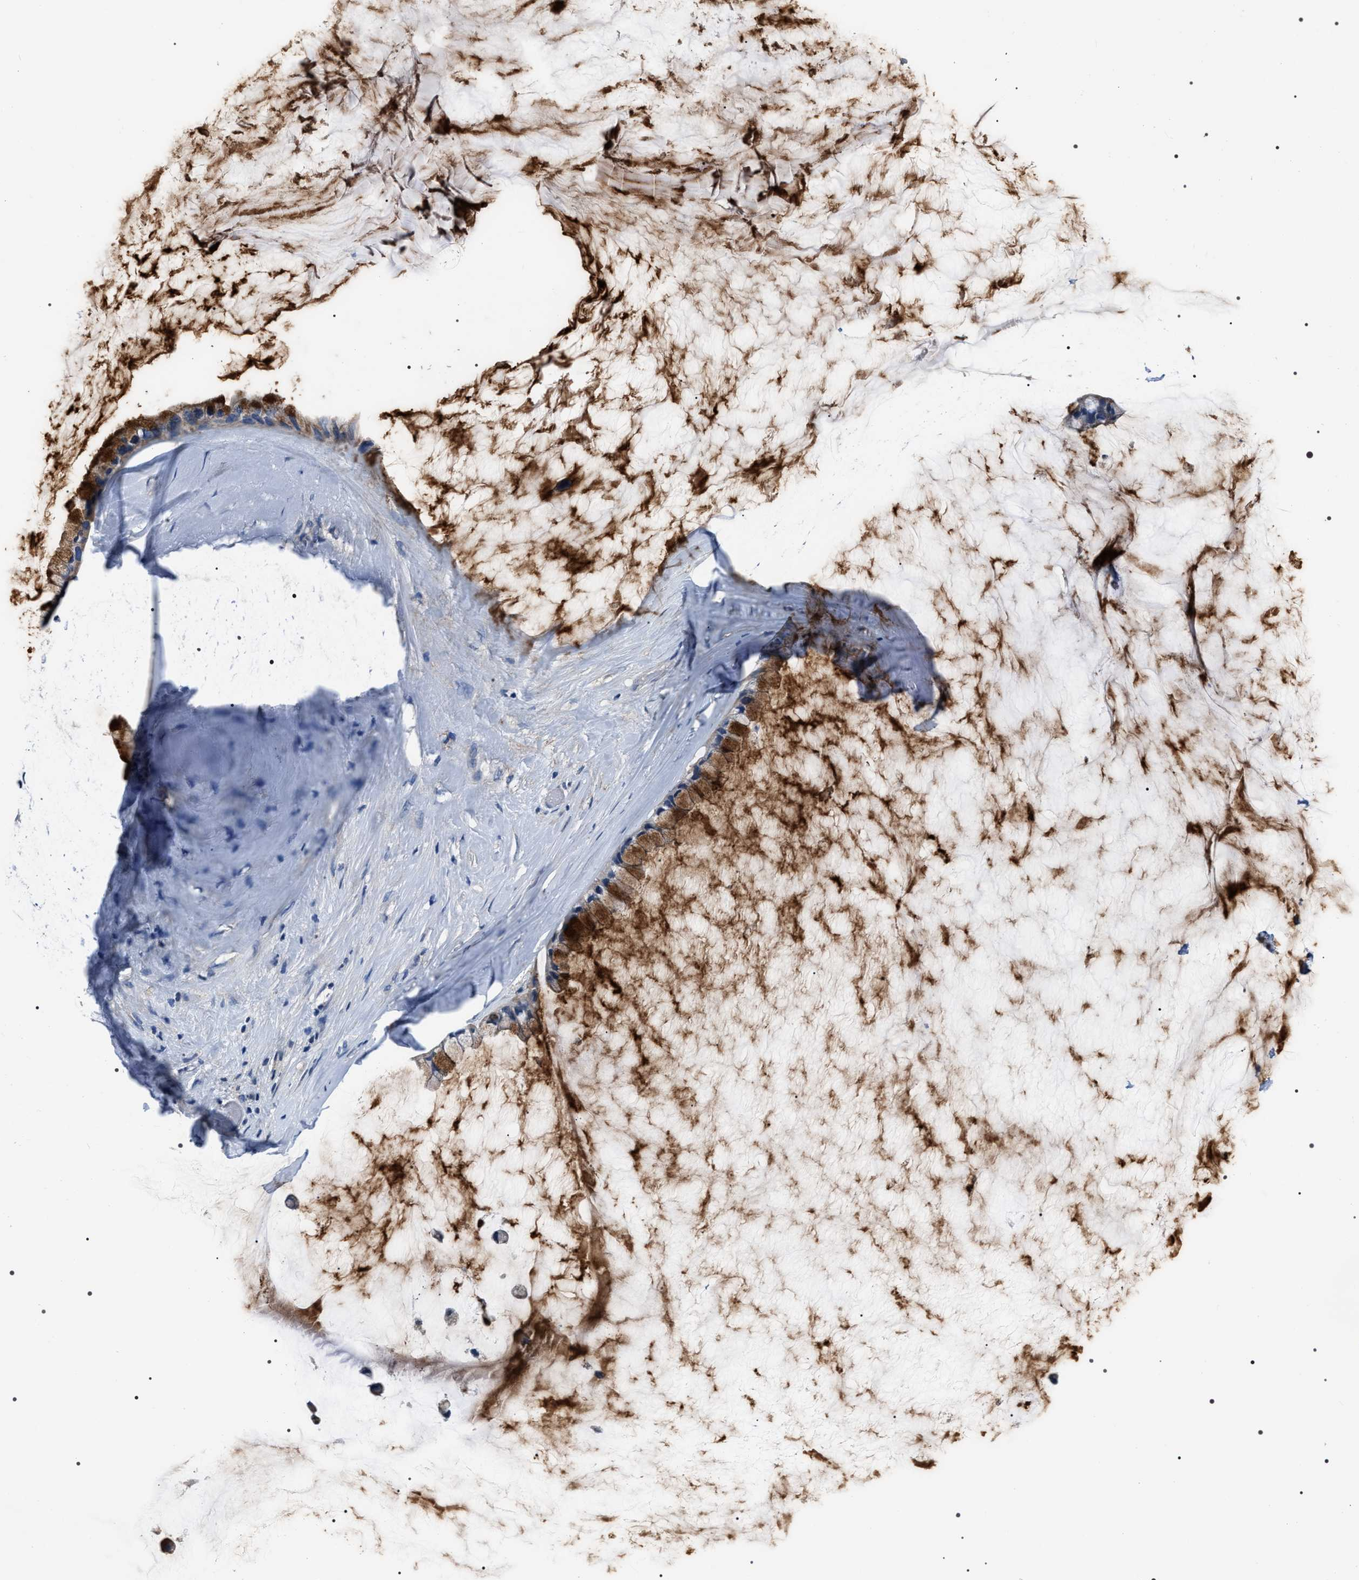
{"staining": {"intensity": "weak", "quantity": "25%-75%", "location": "cytoplasmic/membranous"}, "tissue": "ovarian cancer", "cell_type": "Tumor cells", "image_type": "cancer", "snomed": [{"axis": "morphology", "description": "Cystadenocarcinoma, mucinous, NOS"}, {"axis": "topography", "description": "Ovary"}], "caption": "Tumor cells demonstrate weak cytoplasmic/membranous positivity in approximately 25%-75% of cells in ovarian mucinous cystadenocarcinoma. (Brightfield microscopy of DAB IHC at high magnification).", "gene": "TRIM54", "patient": {"sex": "female", "age": 39}}